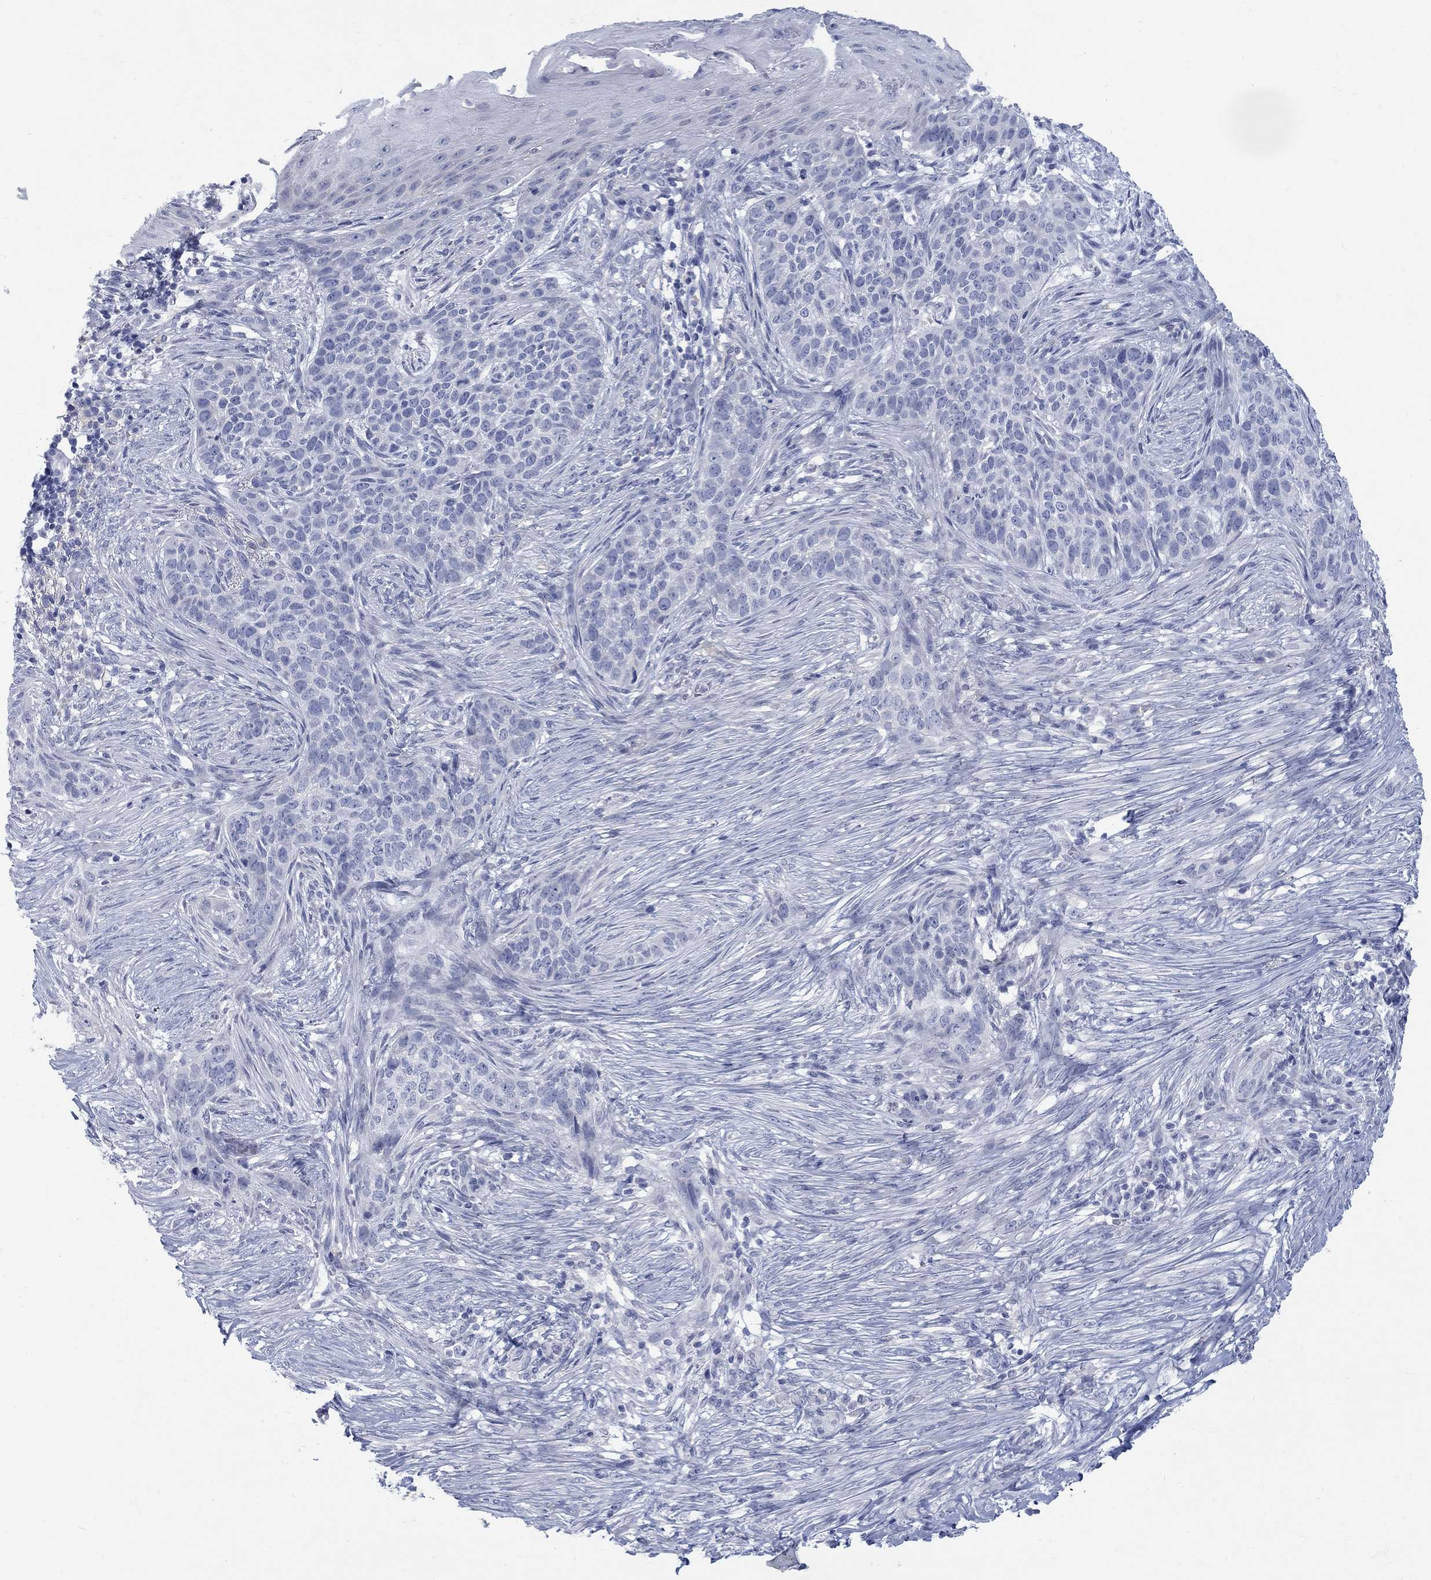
{"staining": {"intensity": "negative", "quantity": "none", "location": "none"}, "tissue": "skin cancer", "cell_type": "Tumor cells", "image_type": "cancer", "snomed": [{"axis": "morphology", "description": "Squamous cell carcinoma, NOS"}, {"axis": "topography", "description": "Skin"}], "caption": "A micrograph of skin cancer (squamous cell carcinoma) stained for a protein displays no brown staining in tumor cells.", "gene": "RFTN2", "patient": {"sex": "male", "age": 88}}